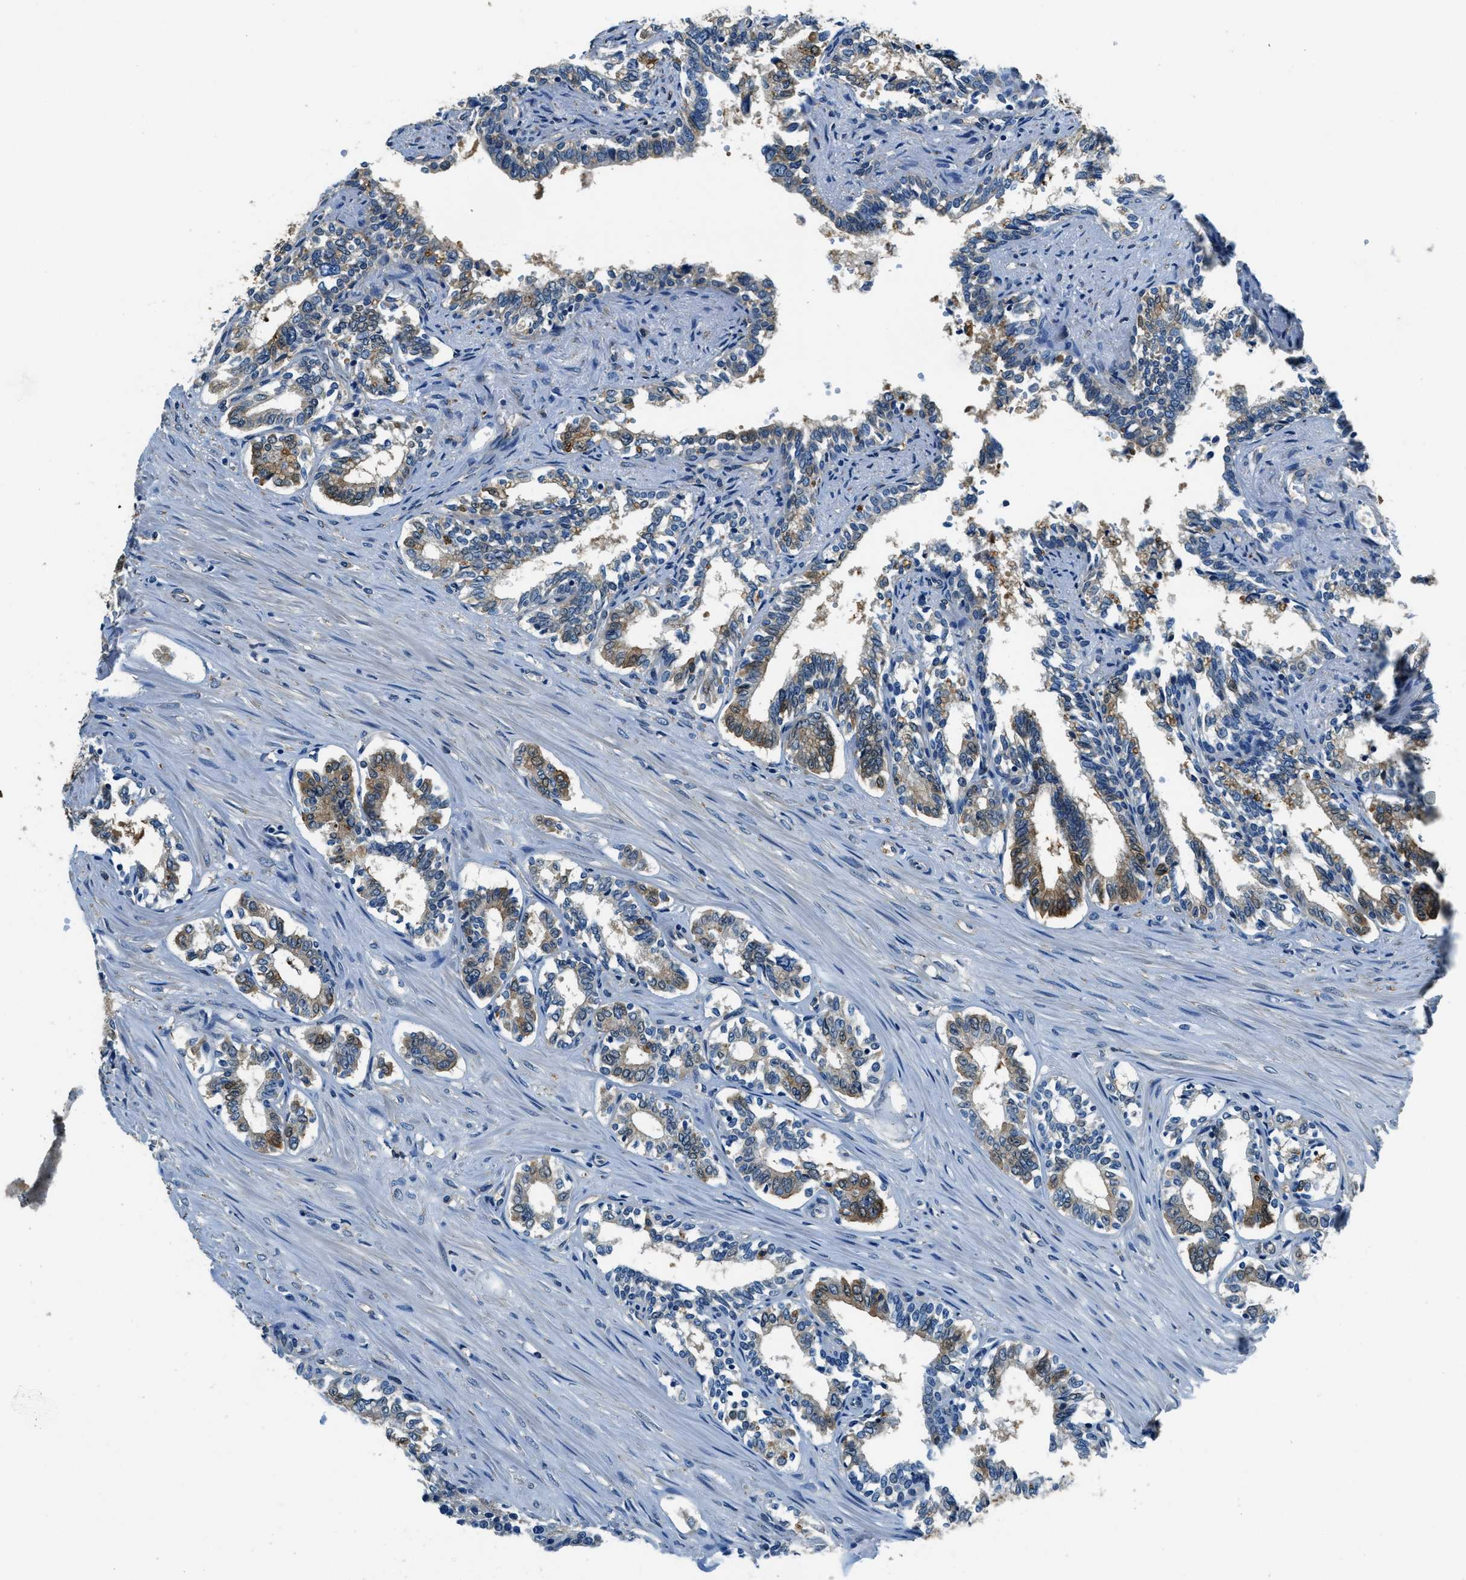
{"staining": {"intensity": "strong", "quantity": "25%-75%", "location": "cytoplasmic/membranous"}, "tissue": "seminal vesicle", "cell_type": "Glandular cells", "image_type": "normal", "snomed": [{"axis": "morphology", "description": "Normal tissue, NOS"}, {"axis": "morphology", "description": "Adenocarcinoma, High grade"}, {"axis": "topography", "description": "Prostate"}, {"axis": "topography", "description": "Seminal veicle"}], "caption": "Unremarkable seminal vesicle demonstrates strong cytoplasmic/membranous staining in approximately 25%-75% of glandular cells.", "gene": "TWF1", "patient": {"sex": "male", "age": 55}}